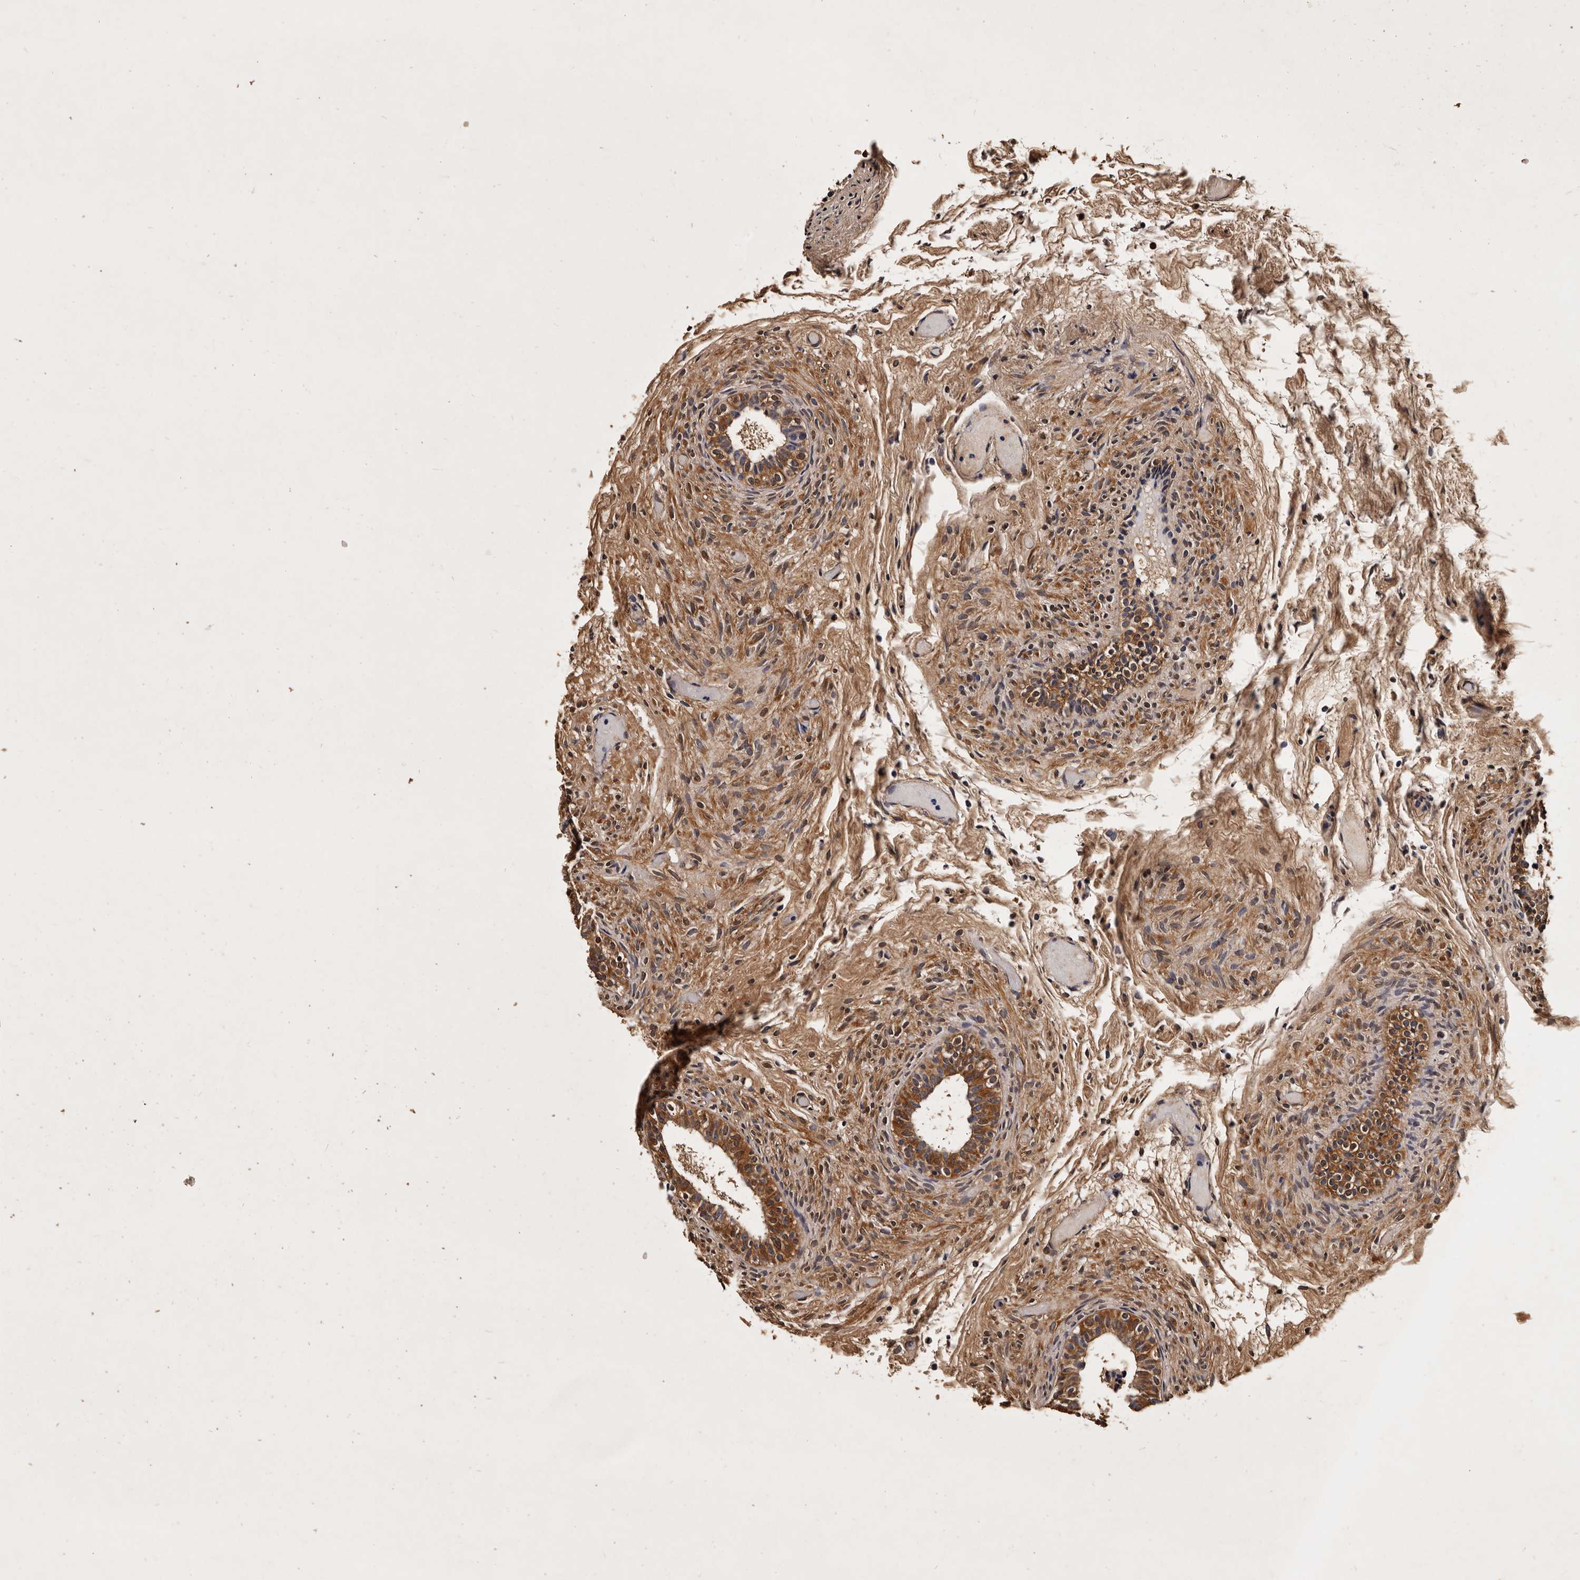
{"staining": {"intensity": "moderate", "quantity": ">75%", "location": "cytoplasmic/membranous"}, "tissue": "epididymis", "cell_type": "Glandular cells", "image_type": "normal", "snomed": [{"axis": "morphology", "description": "Normal tissue, NOS"}, {"axis": "topography", "description": "Epididymis"}], "caption": "Glandular cells exhibit medium levels of moderate cytoplasmic/membranous expression in about >75% of cells in unremarkable epididymis. (DAB IHC with brightfield microscopy, high magnification).", "gene": "PARS2", "patient": {"sex": "male", "age": 5}}